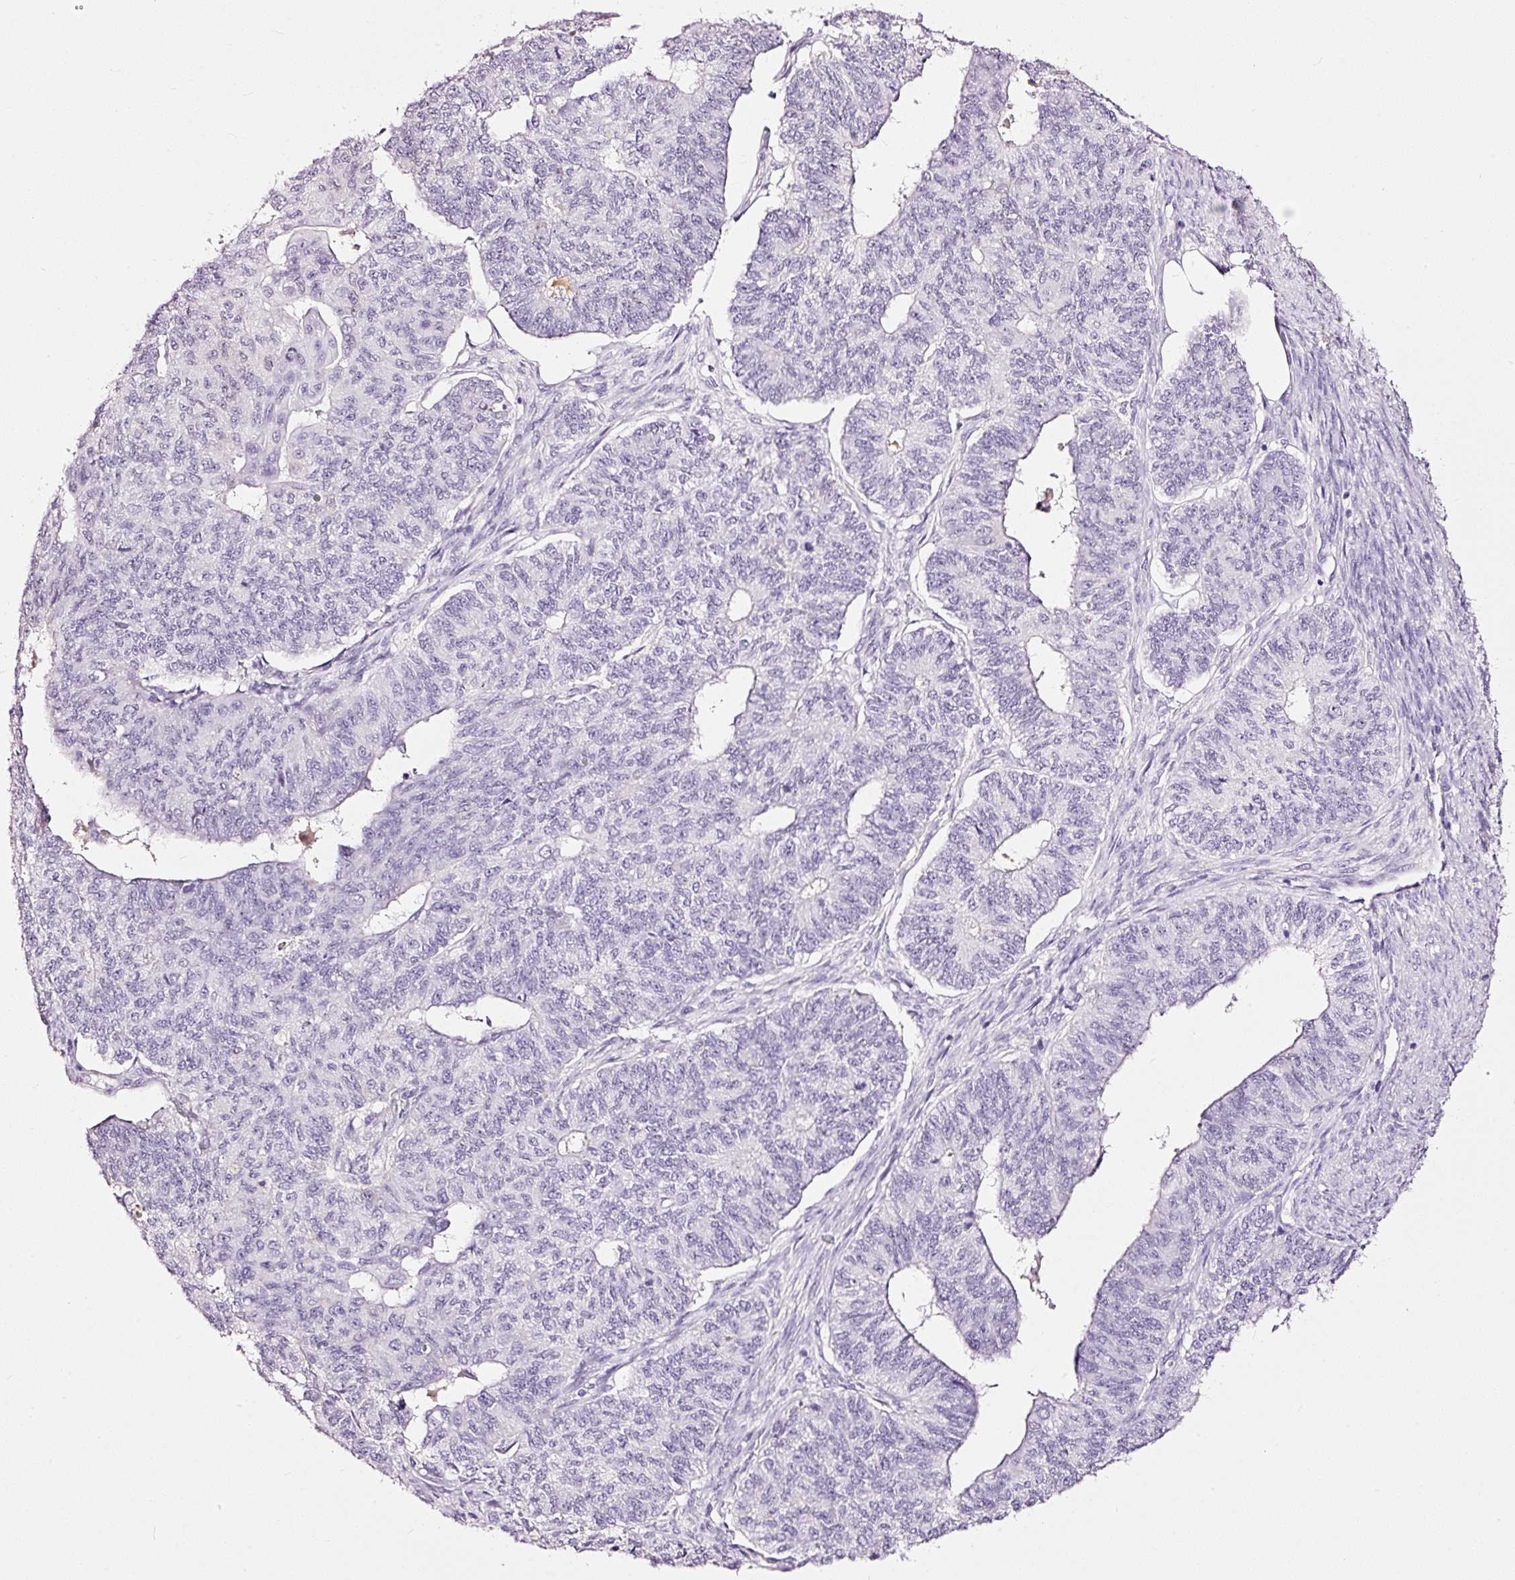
{"staining": {"intensity": "negative", "quantity": "none", "location": "none"}, "tissue": "endometrial cancer", "cell_type": "Tumor cells", "image_type": "cancer", "snomed": [{"axis": "morphology", "description": "Adenocarcinoma, NOS"}, {"axis": "topography", "description": "Endometrium"}], "caption": "Human endometrial adenocarcinoma stained for a protein using immunohistochemistry (IHC) exhibits no staining in tumor cells.", "gene": "LAMP3", "patient": {"sex": "female", "age": 32}}